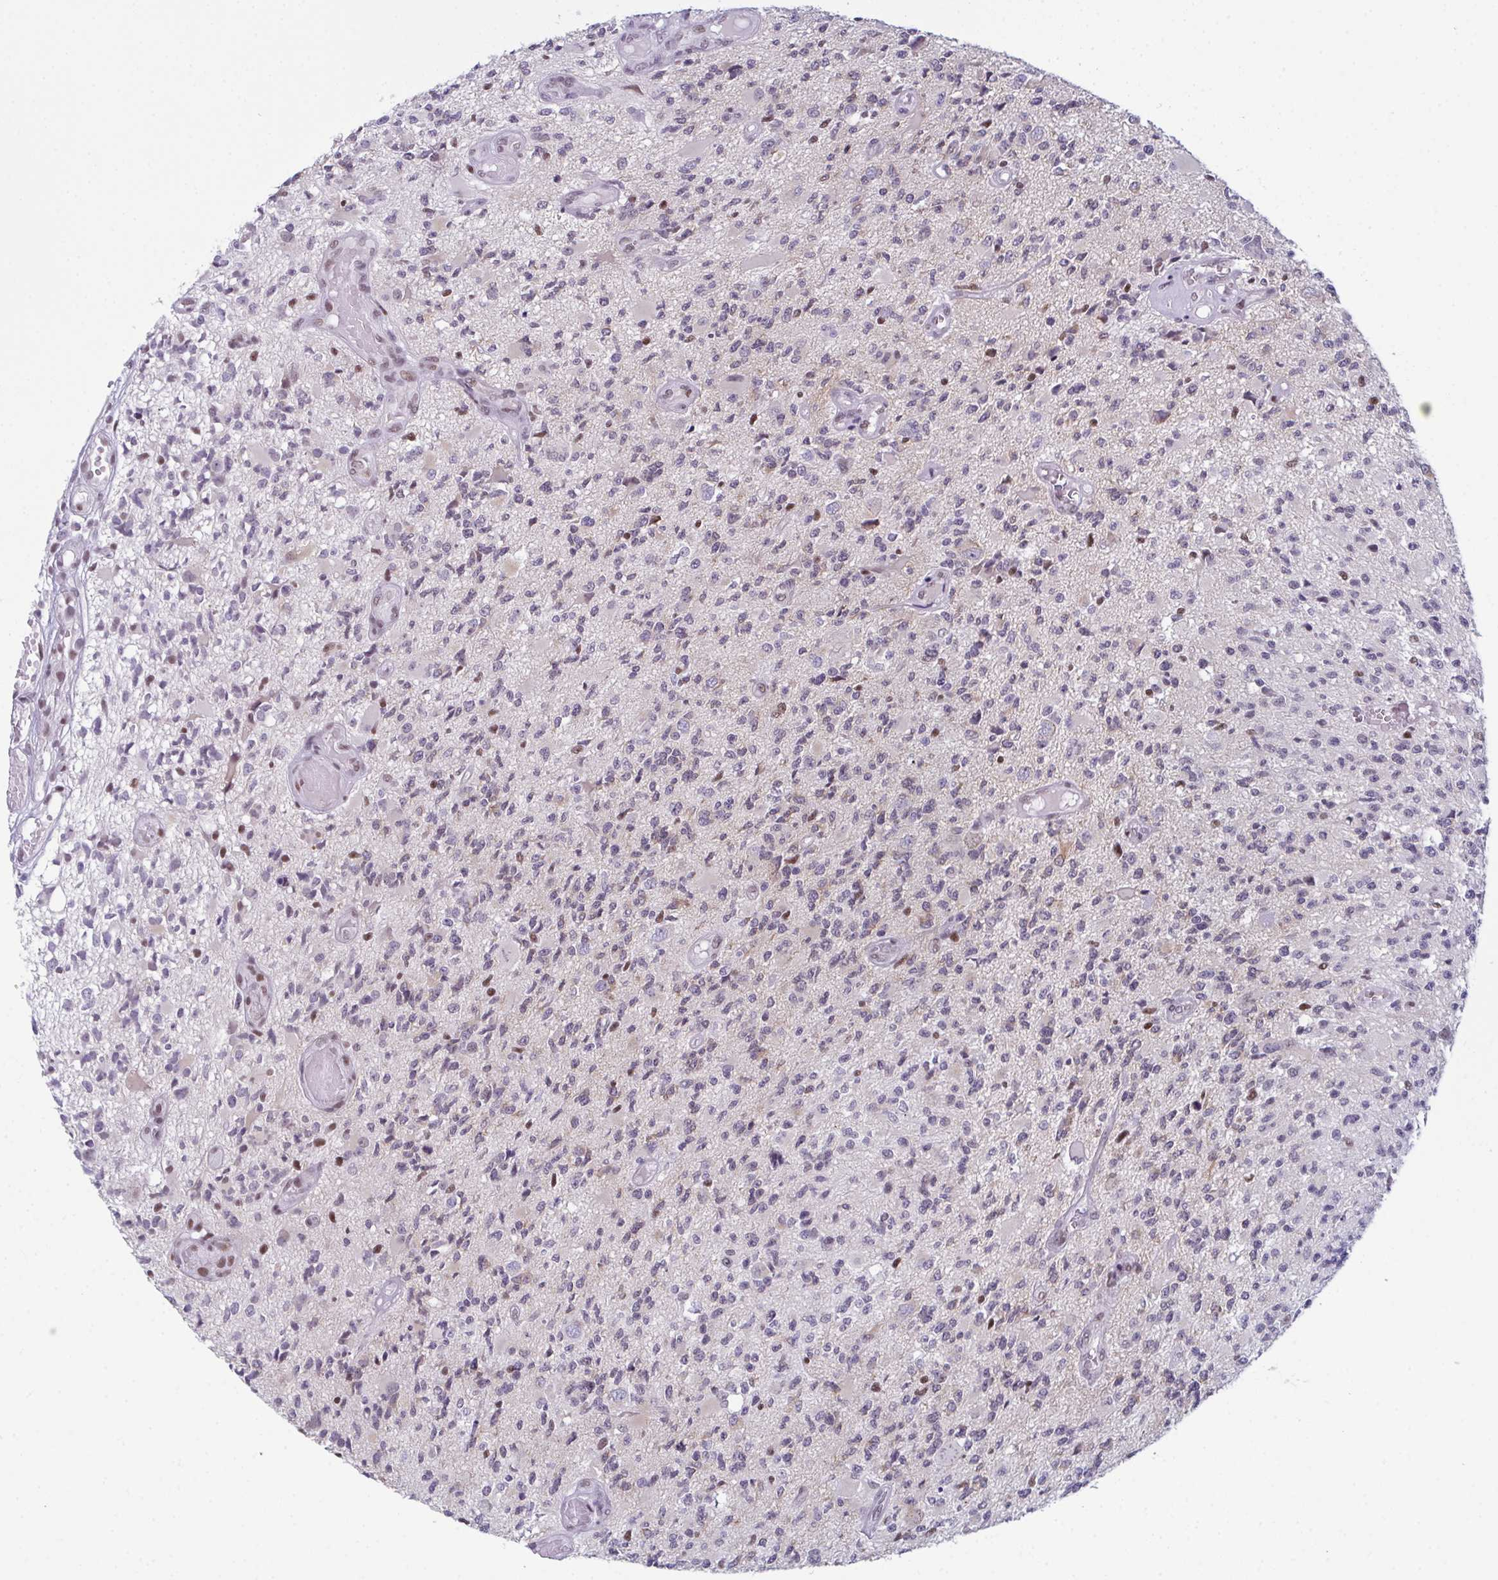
{"staining": {"intensity": "moderate", "quantity": "<25%", "location": "nuclear"}, "tissue": "glioma", "cell_type": "Tumor cells", "image_type": "cancer", "snomed": [{"axis": "morphology", "description": "Glioma, malignant, High grade"}, {"axis": "topography", "description": "Brain"}], "caption": "IHC of human malignant glioma (high-grade) demonstrates low levels of moderate nuclear staining in about <25% of tumor cells. Using DAB (3,3'-diaminobenzidine) (brown) and hematoxylin (blue) stains, captured at high magnification using brightfield microscopy.", "gene": "RBM7", "patient": {"sex": "female", "age": 63}}